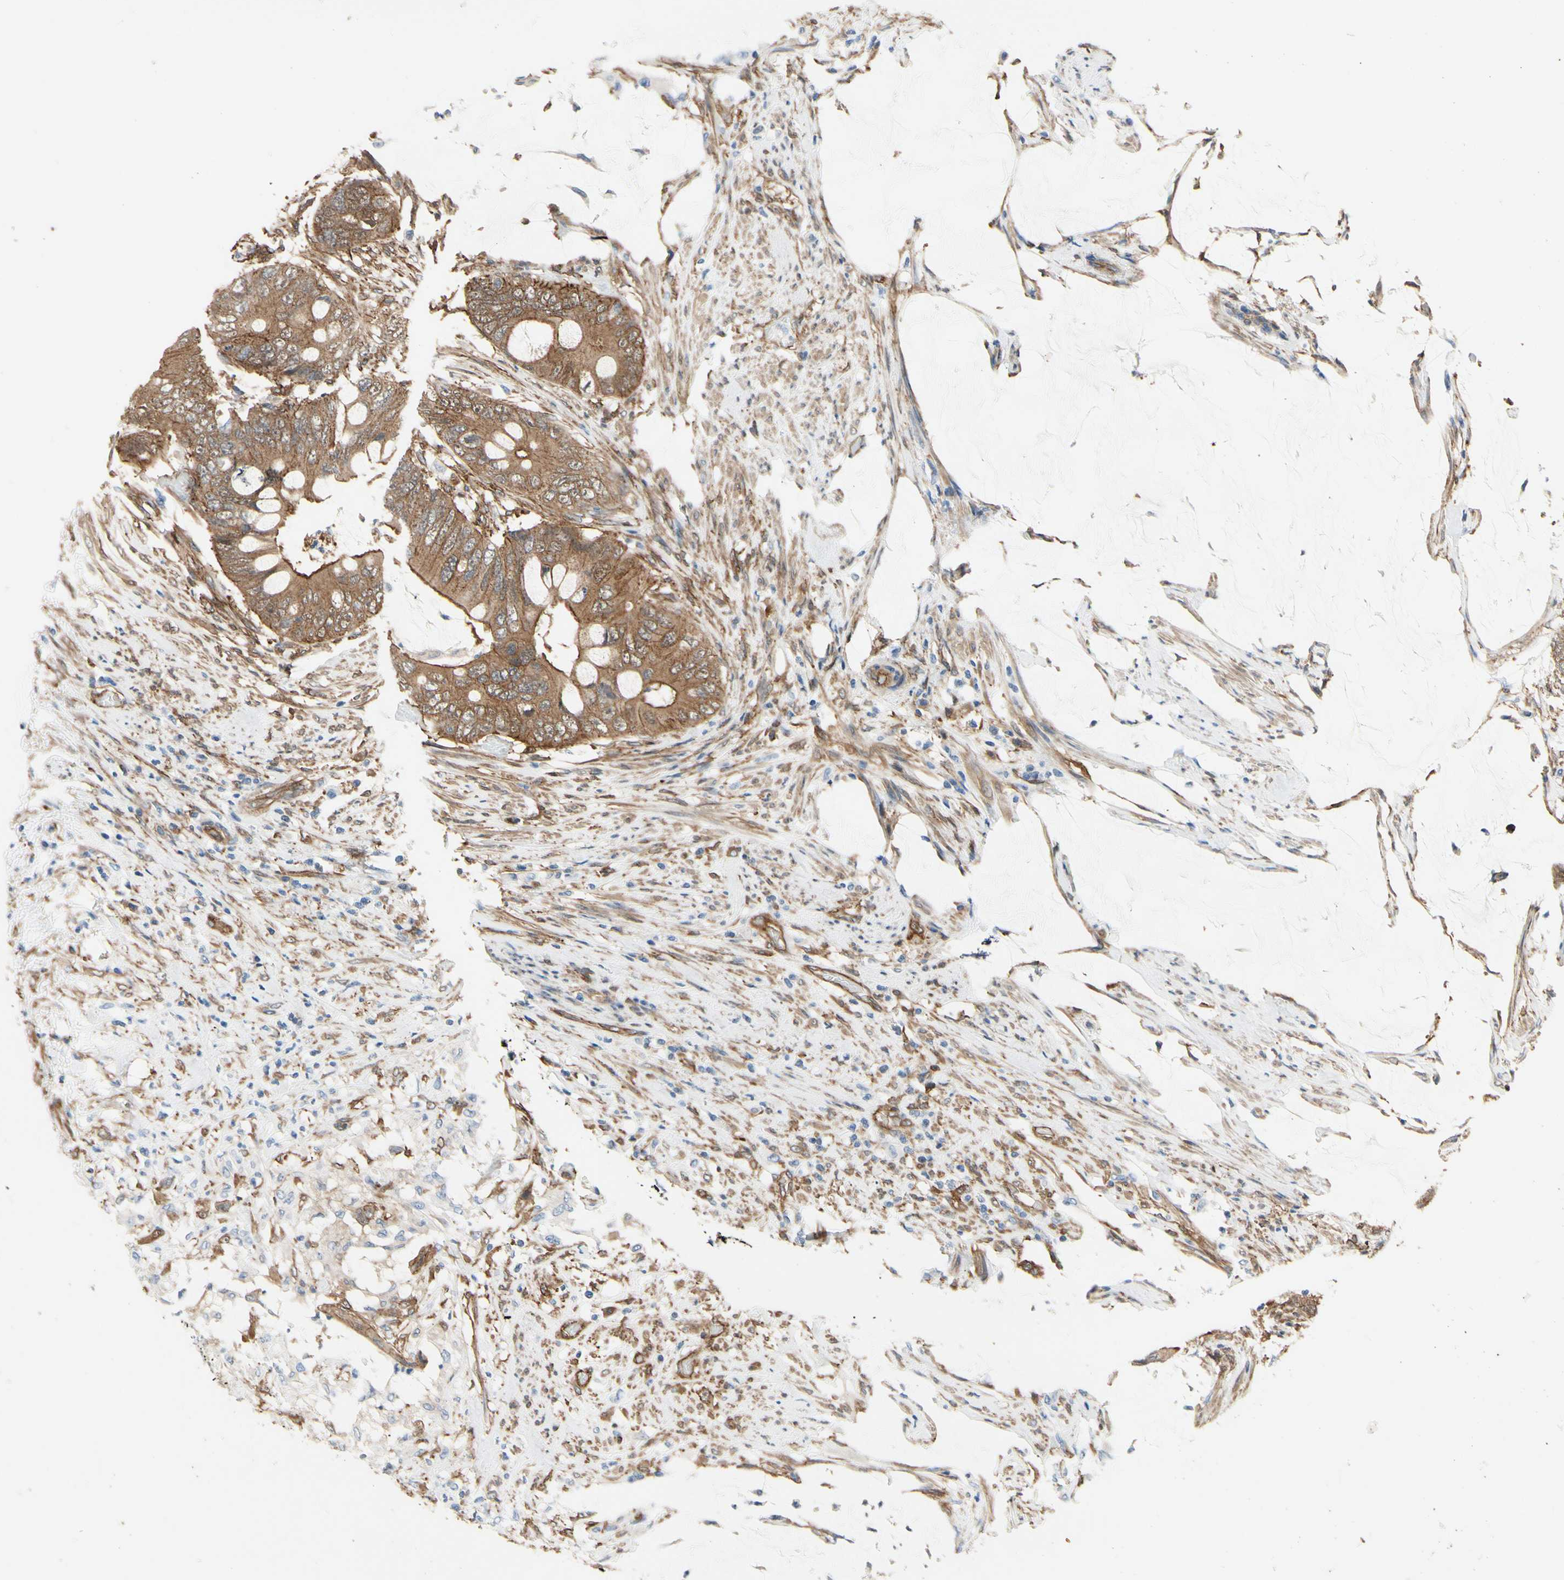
{"staining": {"intensity": "moderate", "quantity": ">75%", "location": "cytoplasmic/membranous"}, "tissue": "colorectal cancer", "cell_type": "Tumor cells", "image_type": "cancer", "snomed": [{"axis": "morphology", "description": "Adenocarcinoma, NOS"}, {"axis": "topography", "description": "Rectum"}], "caption": "High-power microscopy captured an immunohistochemistry (IHC) micrograph of colorectal adenocarcinoma, revealing moderate cytoplasmic/membranous positivity in approximately >75% of tumor cells.", "gene": "CTTNBP2", "patient": {"sex": "female", "age": 77}}